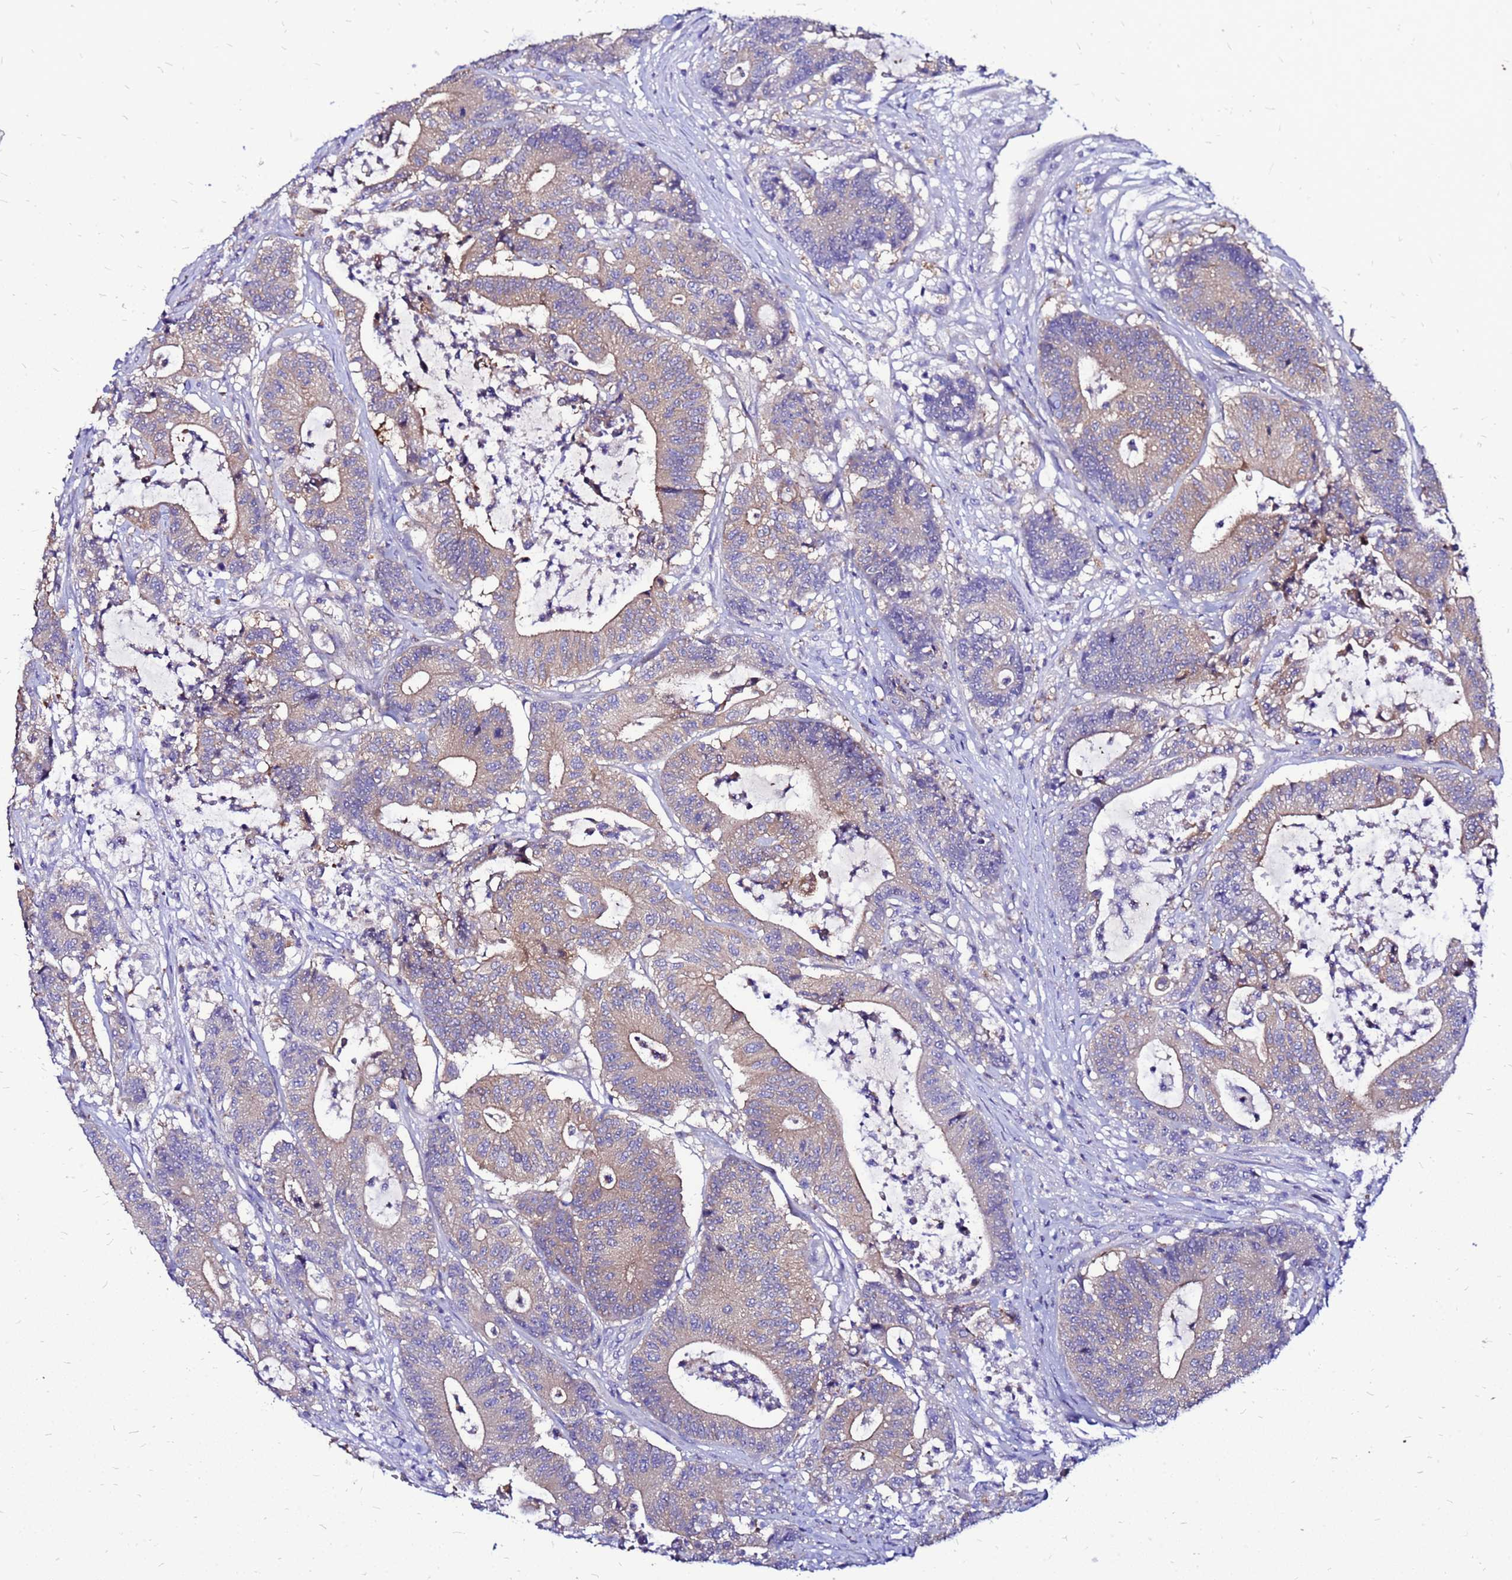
{"staining": {"intensity": "weak", "quantity": ">75%", "location": "cytoplasmic/membranous"}, "tissue": "colorectal cancer", "cell_type": "Tumor cells", "image_type": "cancer", "snomed": [{"axis": "morphology", "description": "Adenocarcinoma, NOS"}, {"axis": "topography", "description": "Colon"}], "caption": "Brown immunohistochemical staining in colorectal adenocarcinoma demonstrates weak cytoplasmic/membranous expression in approximately >75% of tumor cells.", "gene": "ARHGEF5", "patient": {"sex": "female", "age": 84}}